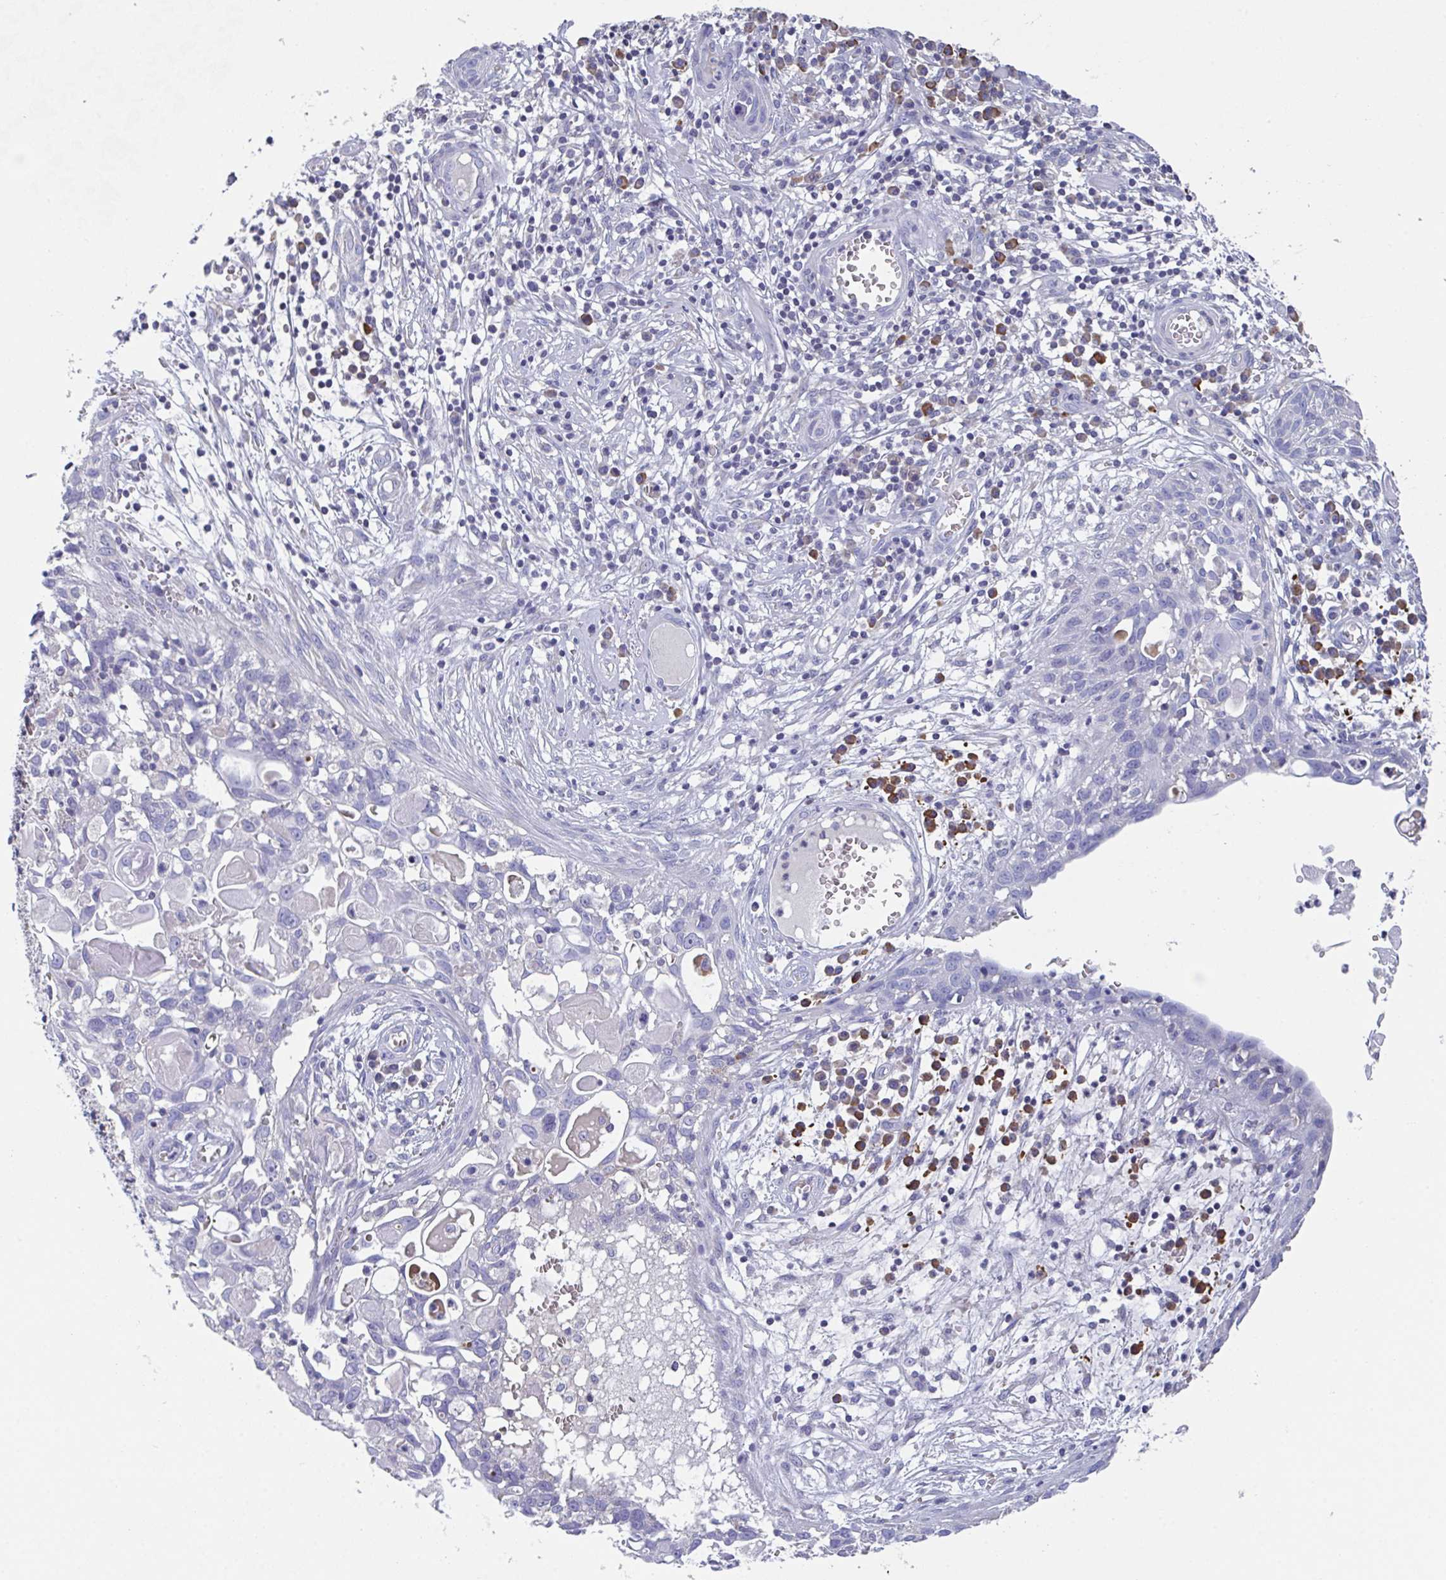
{"staining": {"intensity": "negative", "quantity": "none", "location": "none"}, "tissue": "skin cancer", "cell_type": "Tumor cells", "image_type": "cancer", "snomed": [{"axis": "morphology", "description": "Squamous cell carcinoma, NOS"}, {"axis": "topography", "description": "Skin"}, {"axis": "topography", "description": "Vulva"}], "caption": "DAB immunohistochemical staining of skin cancer (squamous cell carcinoma) displays no significant expression in tumor cells. (Brightfield microscopy of DAB (3,3'-diaminobenzidine) immunohistochemistry (IHC) at high magnification).", "gene": "LRRC58", "patient": {"sex": "female", "age": 83}}